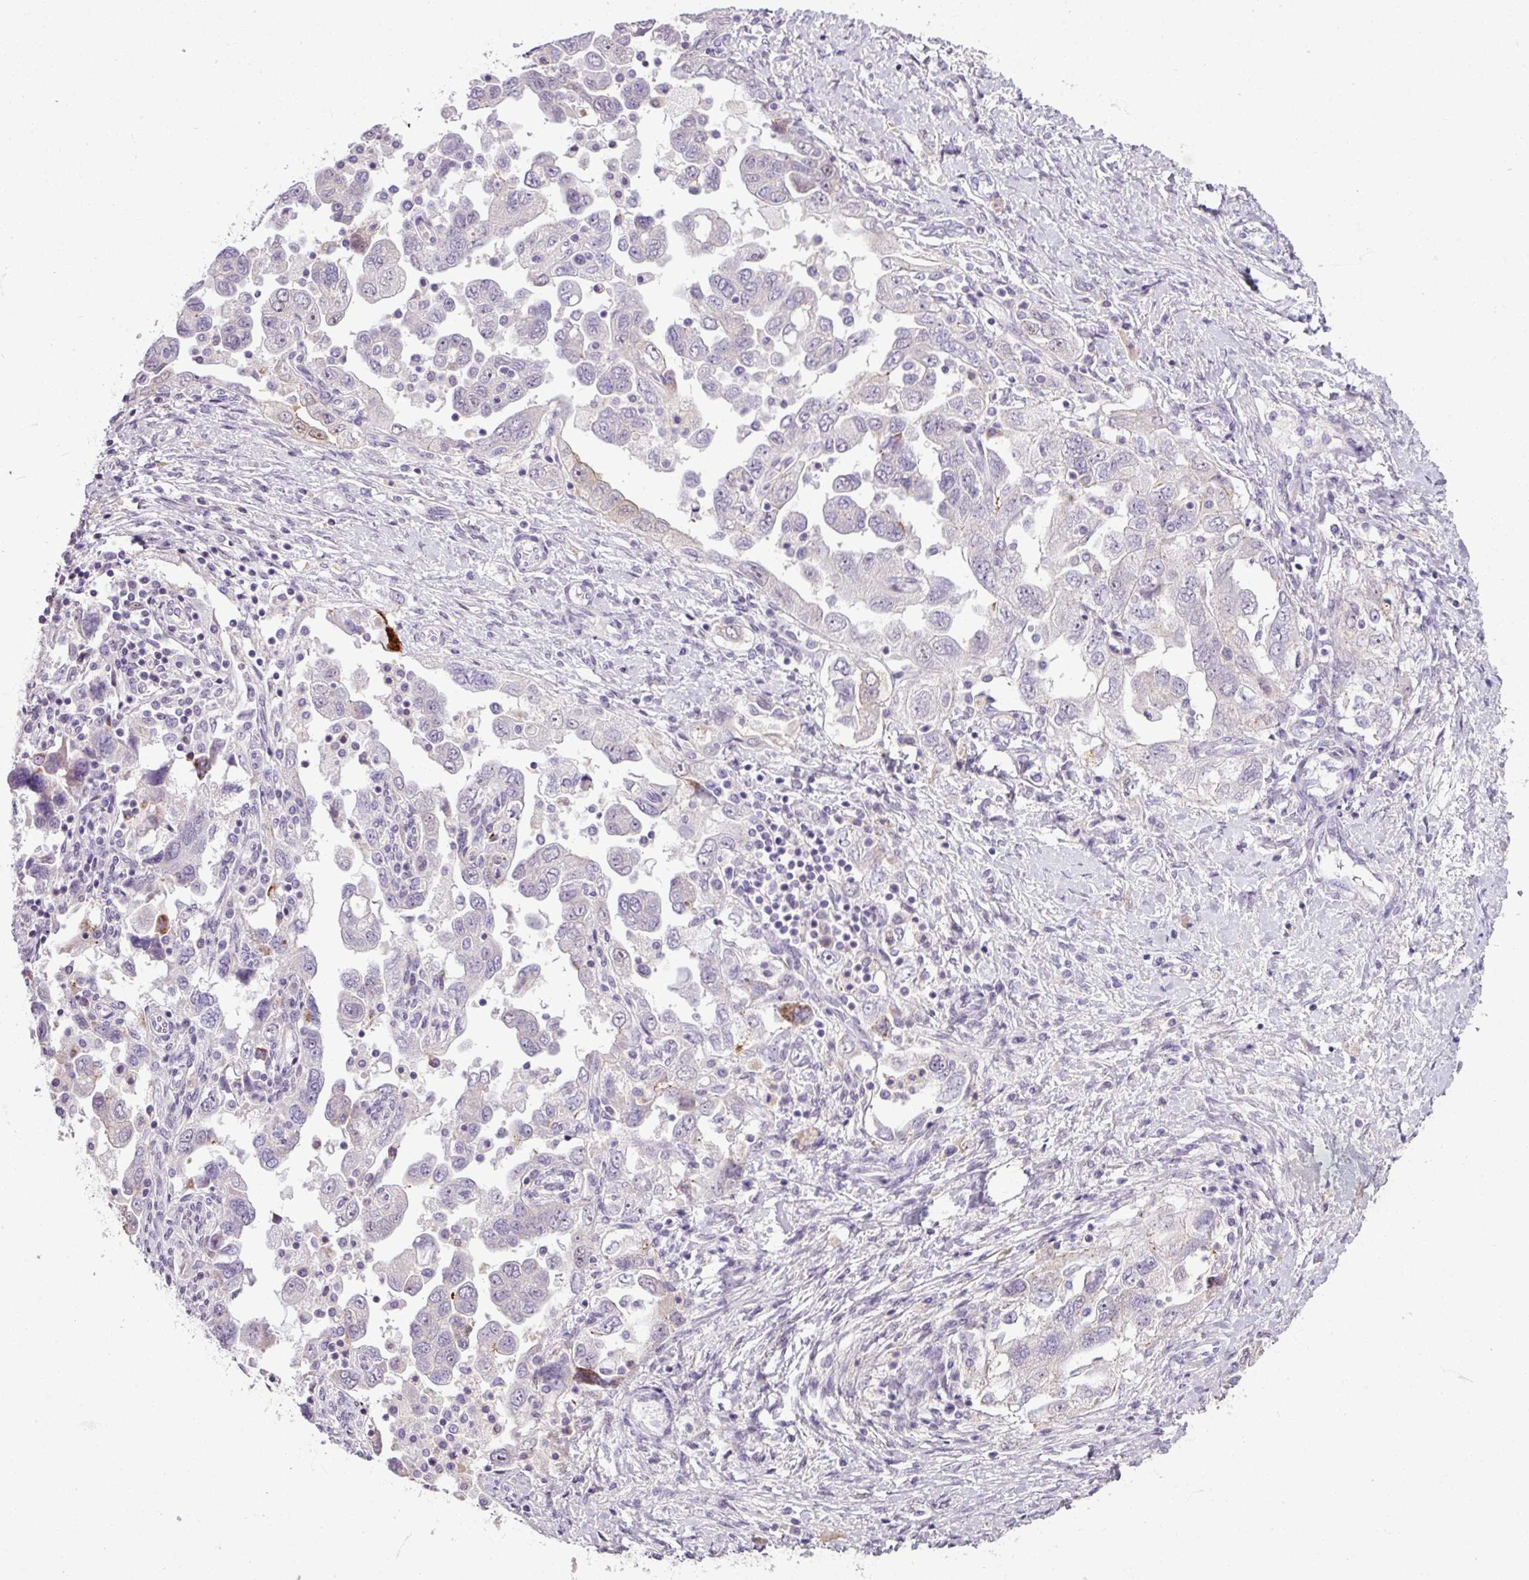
{"staining": {"intensity": "weak", "quantity": "<25%", "location": "cytoplasmic/membranous"}, "tissue": "ovarian cancer", "cell_type": "Tumor cells", "image_type": "cancer", "snomed": [{"axis": "morphology", "description": "Carcinoma, NOS"}, {"axis": "morphology", "description": "Cystadenocarcinoma, serous, NOS"}, {"axis": "topography", "description": "Ovary"}], "caption": "IHC photomicrograph of neoplastic tissue: serous cystadenocarcinoma (ovarian) stained with DAB (3,3'-diaminobenzidine) demonstrates no significant protein expression in tumor cells. (DAB immunohistochemistry with hematoxylin counter stain).", "gene": "PNMA6A", "patient": {"sex": "female", "age": 69}}